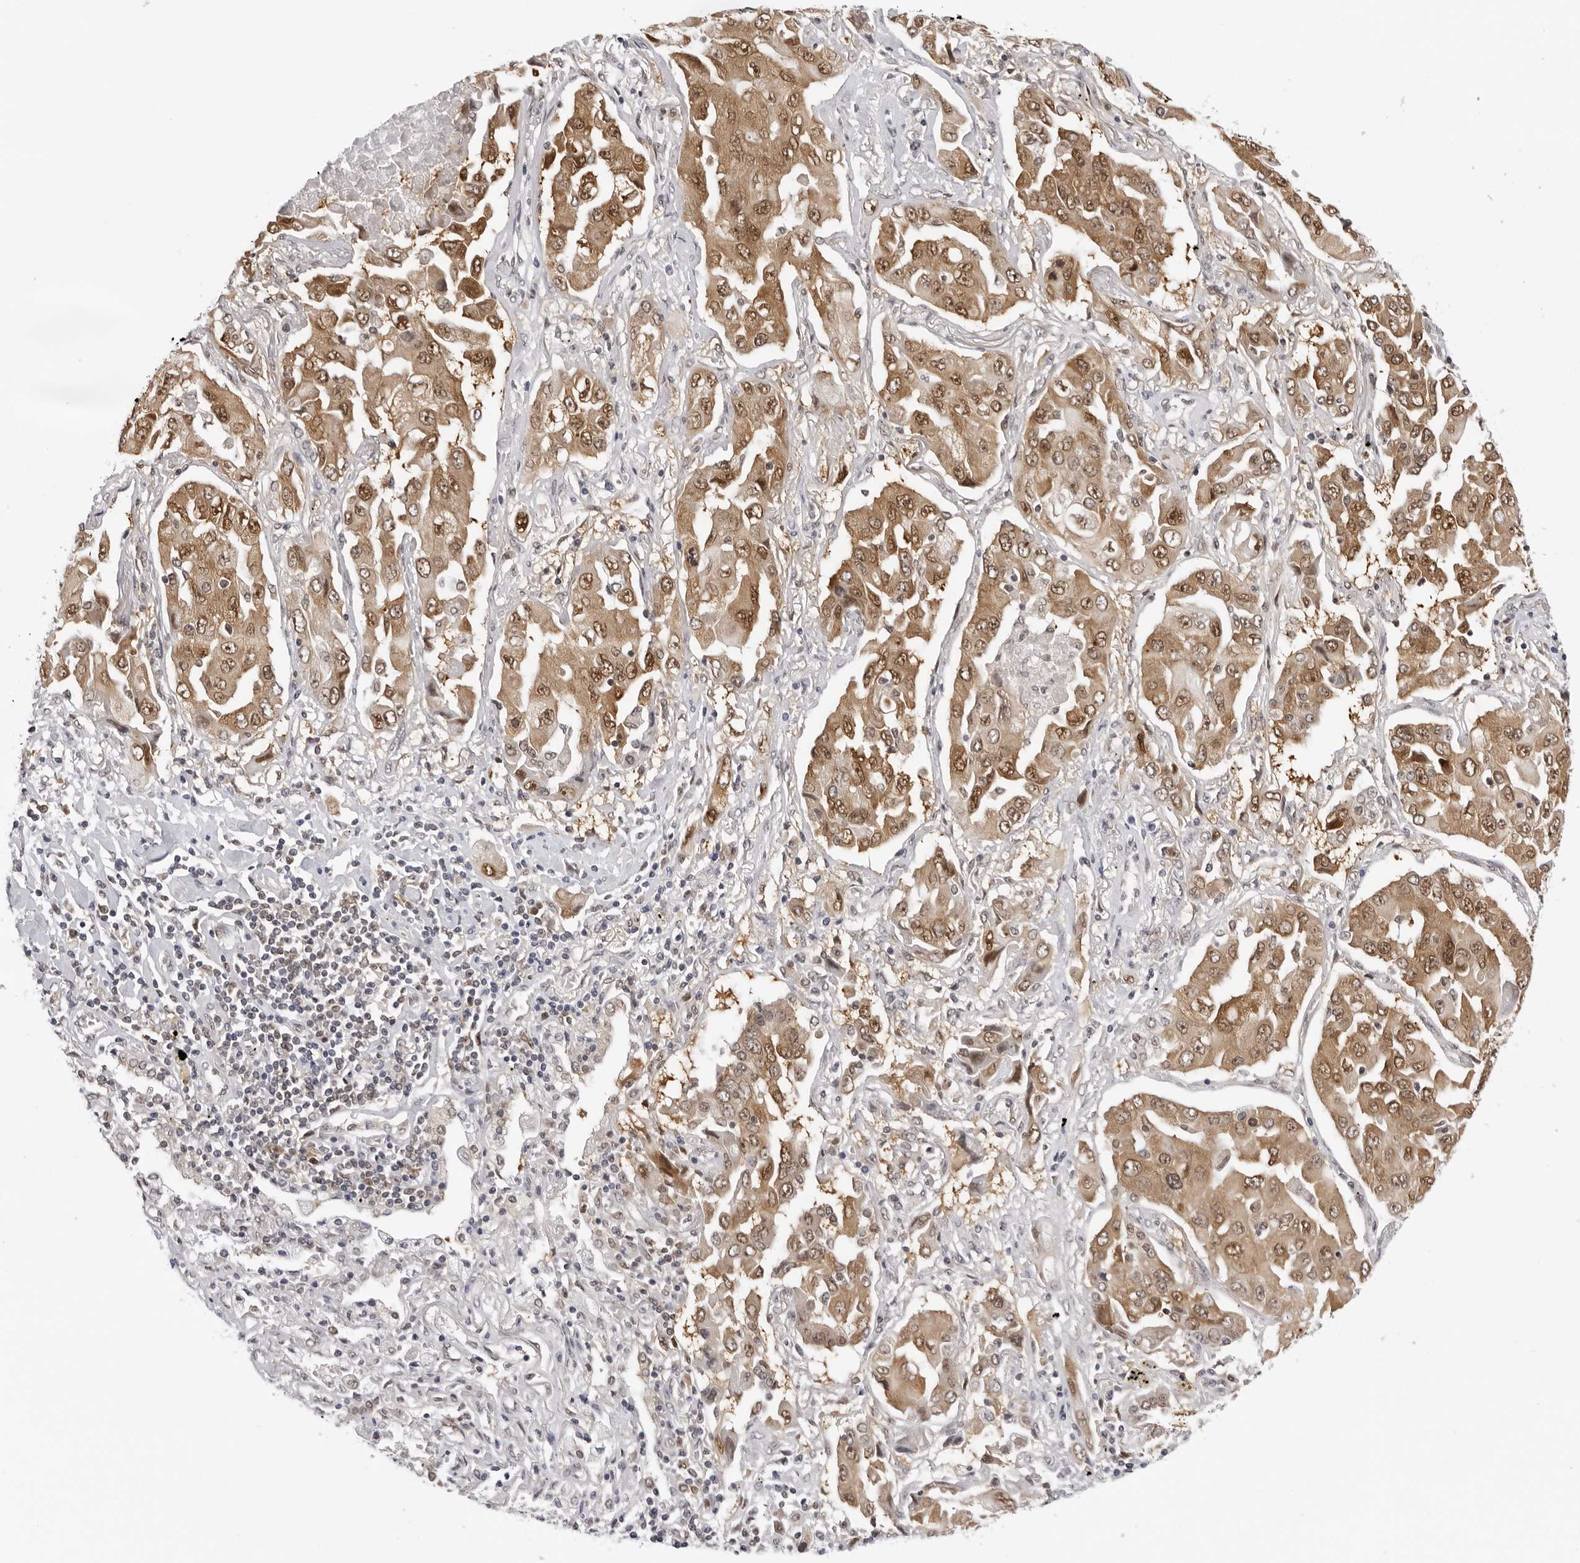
{"staining": {"intensity": "moderate", "quantity": ">75%", "location": "cytoplasmic/membranous,nuclear"}, "tissue": "lung cancer", "cell_type": "Tumor cells", "image_type": "cancer", "snomed": [{"axis": "morphology", "description": "Adenocarcinoma, NOS"}, {"axis": "topography", "description": "Lung"}], "caption": "This histopathology image demonstrates lung cancer (adenocarcinoma) stained with IHC to label a protein in brown. The cytoplasmic/membranous and nuclear of tumor cells show moderate positivity for the protein. Nuclei are counter-stained blue.", "gene": "WDR77", "patient": {"sex": "female", "age": 65}}